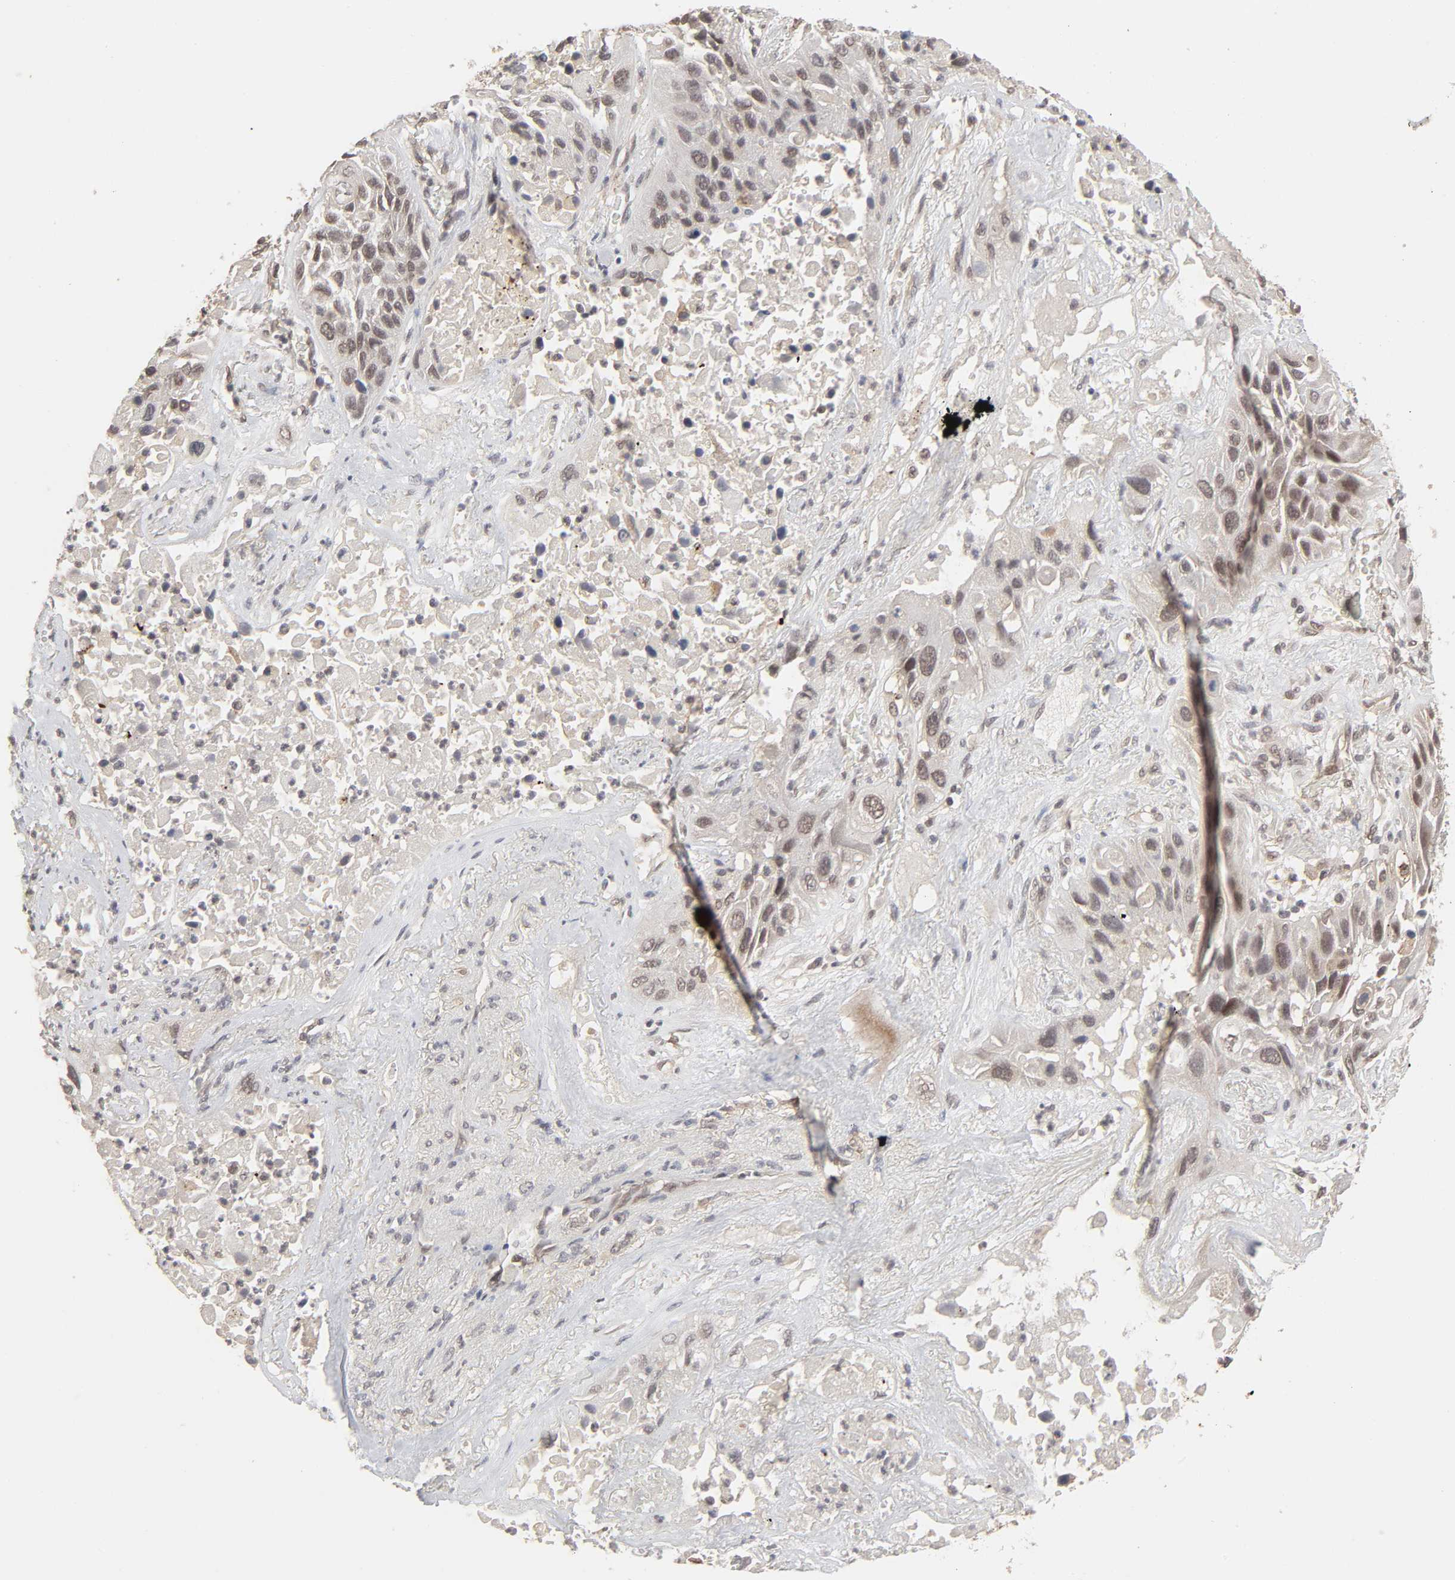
{"staining": {"intensity": "weak", "quantity": "<25%", "location": "cytoplasmic/membranous"}, "tissue": "lung cancer", "cell_type": "Tumor cells", "image_type": "cancer", "snomed": [{"axis": "morphology", "description": "Squamous cell carcinoma, NOS"}, {"axis": "topography", "description": "Lung"}], "caption": "An immunohistochemistry (IHC) micrograph of squamous cell carcinoma (lung) is shown. There is no staining in tumor cells of squamous cell carcinoma (lung).", "gene": "MAPK1", "patient": {"sex": "female", "age": 76}}